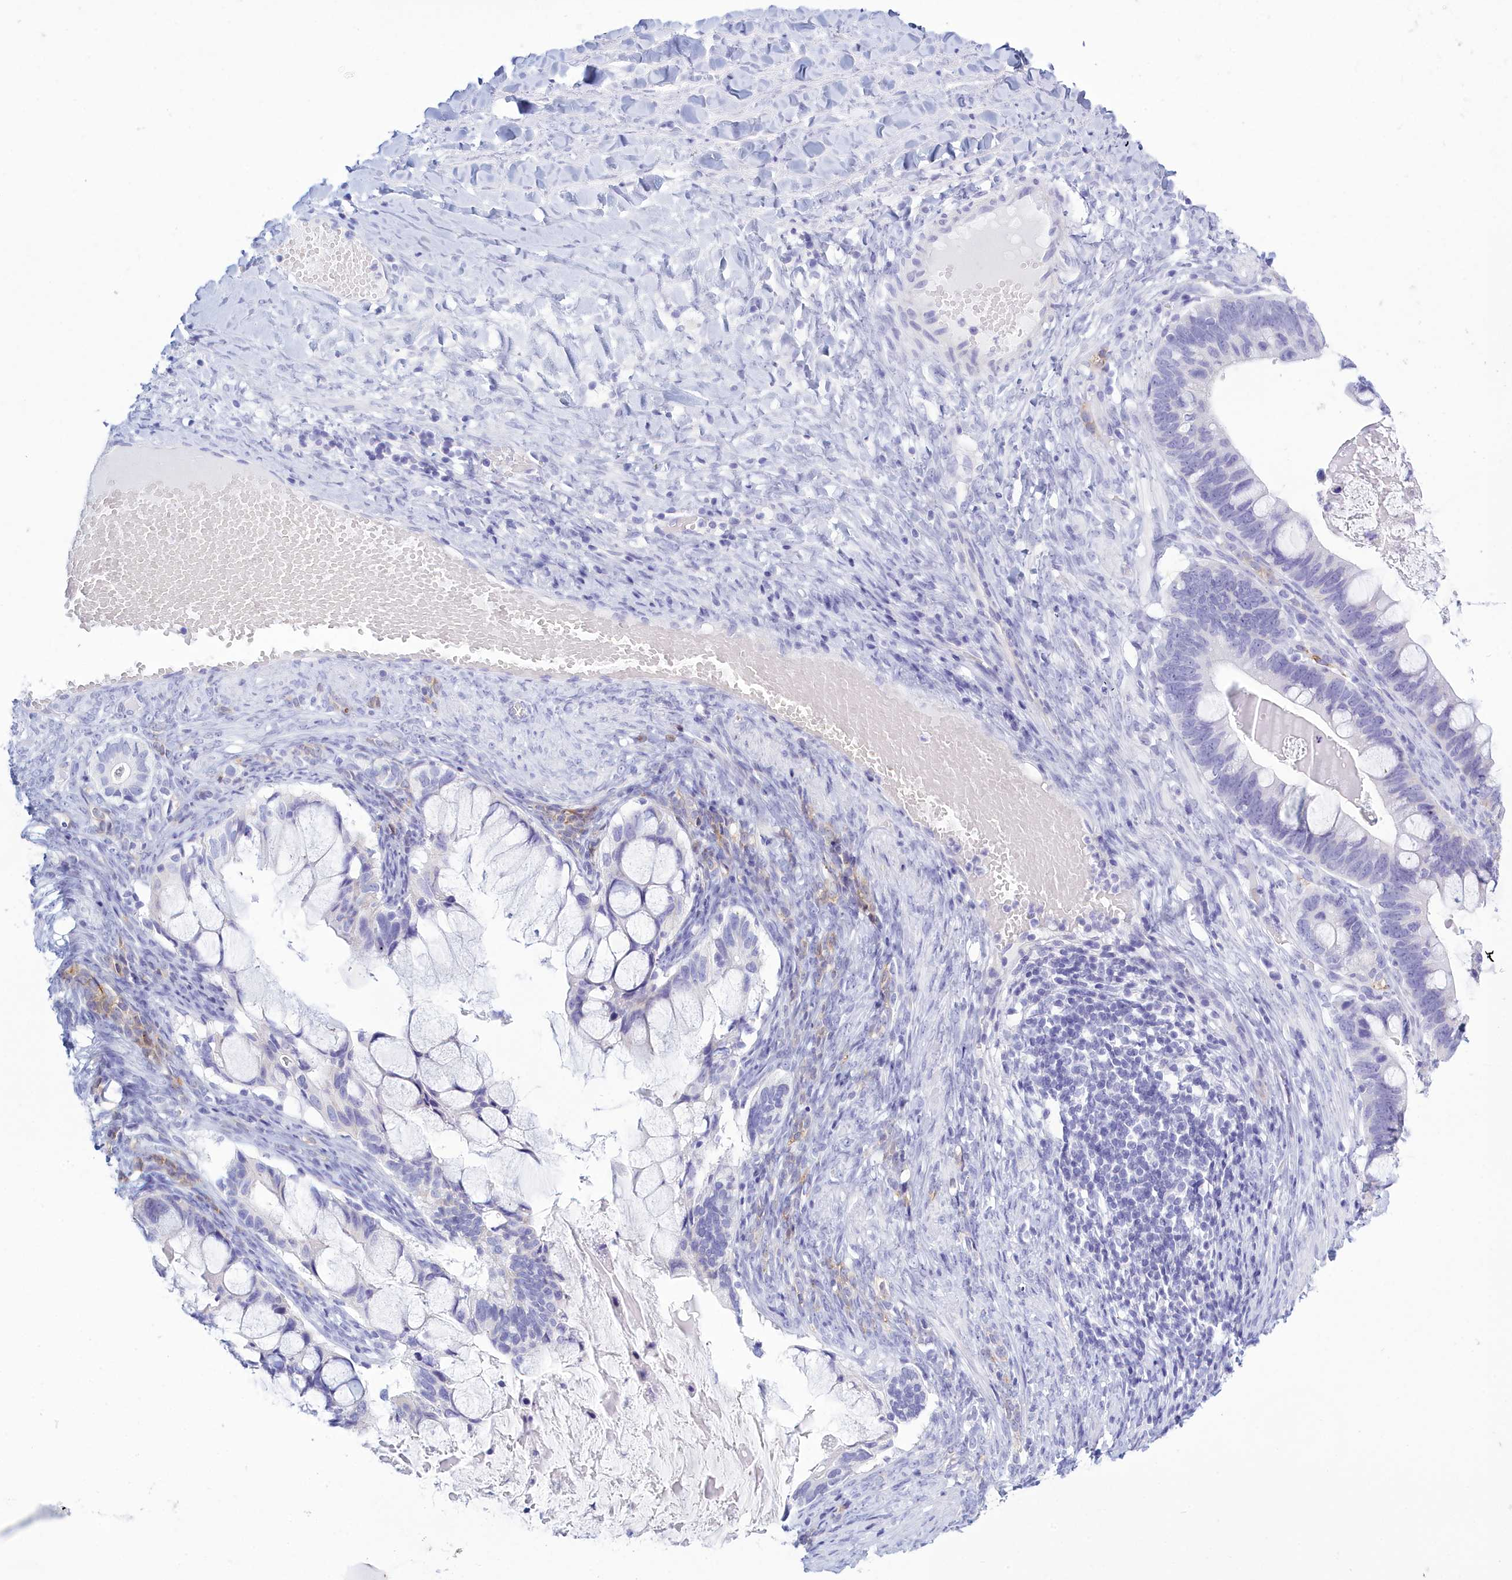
{"staining": {"intensity": "negative", "quantity": "none", "location": "none"}, "tissue": "ovarian cancer", "cell_type": "Tumor cells", "image_type": "cancer", "snomed": [{"axis": "morphology", "description": "Cystadenocarcinoma, mucinous, NOS"}, {"axis": "topography", "description": "Ovary"}], "caption": "DAB (3,3'-diaminobenzidine) immunohistochemical staining of human ovarian mucinous cystadenocarcinoma displays no significant staining in tumor cells. (Brightfield microscopy of DAB (3,3'-diaminobenzidine) immunohistochemistry at high magnification).", "gene": "TMEM97", "patient": {"sex": "female", "age": 61}}